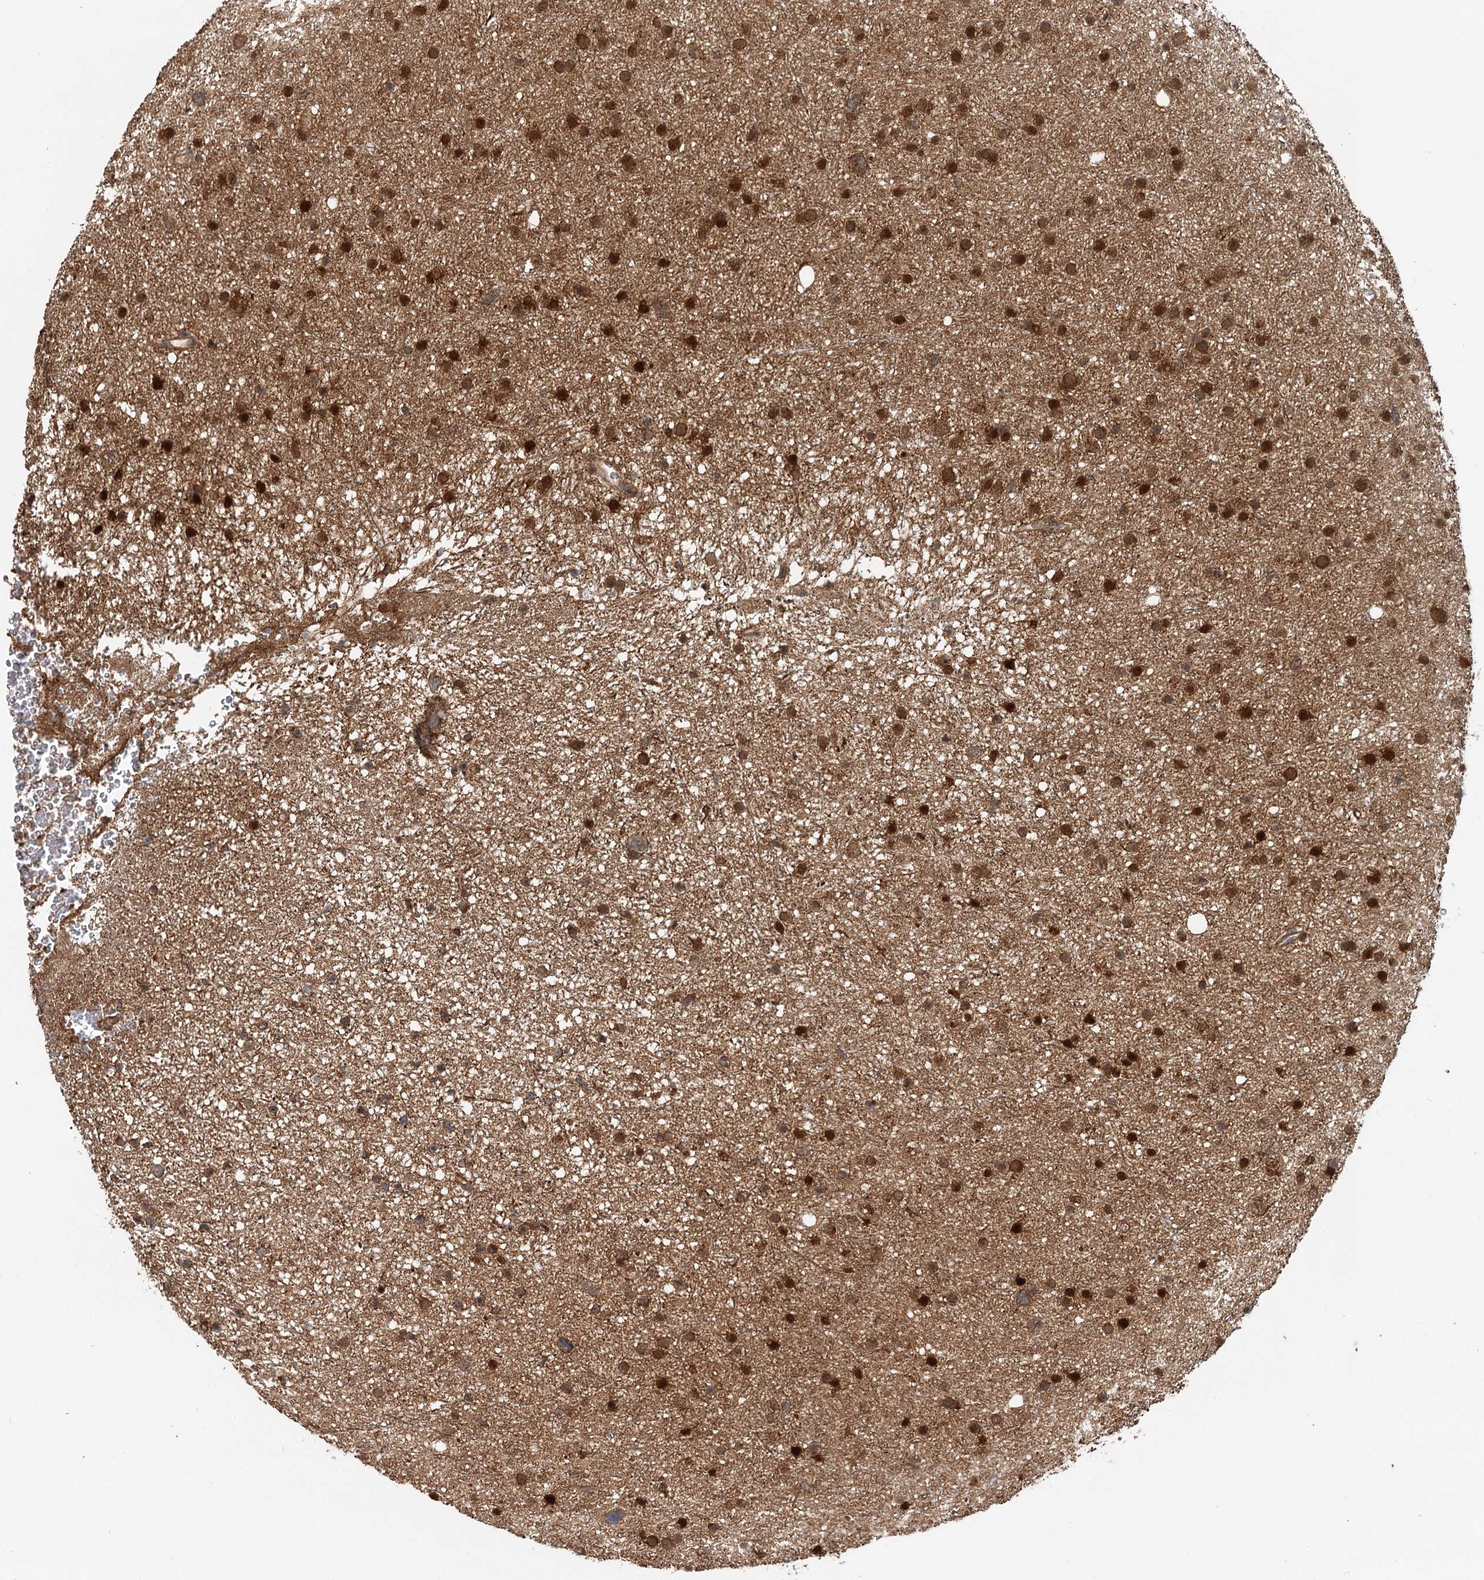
{"staining": {"intensity": "strong", "quantity": ">75%", "location": "cytoplasmic/membranous,nuclear"}, "tissue": "glioma", "cell_type": "Tumor cells", "image_type": "cancer", "snomed": [{"axis": "morphology", "description": "Glioma, malignant, Low grade"}, {"axis": "topography", "description": "Cerebral cortex"}], "caption": "Human malignant glioma (low-grade) stained with a protein marker demonstrates strong staining in tumor cells.", "gene": "STUB1", "patient": {"sex": "female", "age": 39}}